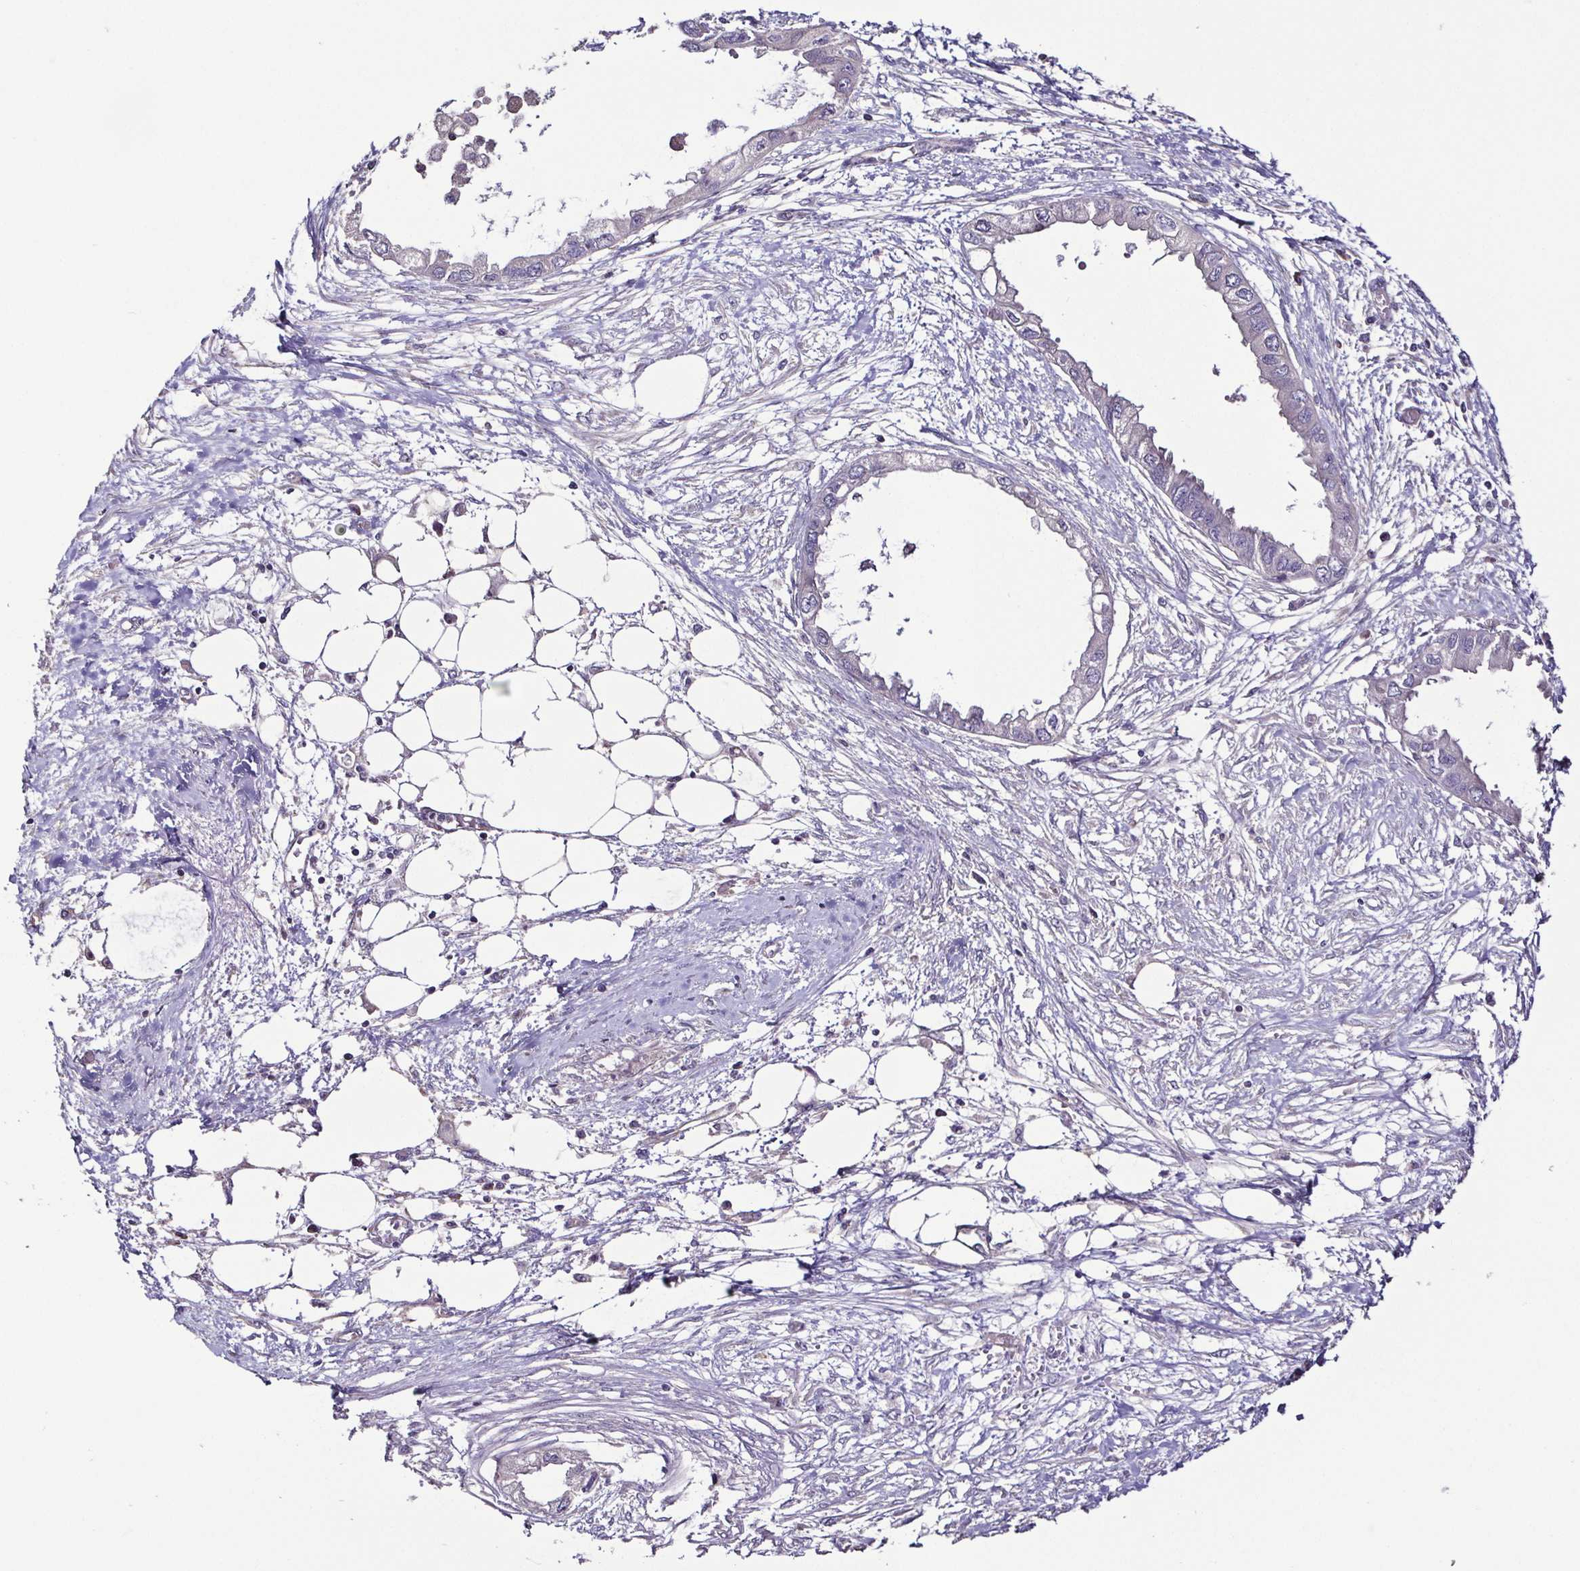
{"staining": {"intensity": "negative", "quantity": "none", "location": "none"}, "tissue": "endometrial cancer", "cell_type": "Tumor cells", "image_type": "cancer", "snomed": [{"axis": "morphology", "description": "Adenocarcinoma, NOS"}, {"axis": "morphology", "description": "Adenocarcinoma, metastatic, NOS"}, {"axis": "topography", "description": "Adipose tissue"}, {"axis": "topography", "description": "Endometrium"}], "caption": "The IHC image has no significant positivity in tumor cells of adenocarcinoma (endometrial) tissue.", "gene": "LMOD2", "patient": {"sex": "female", "age": 67}}